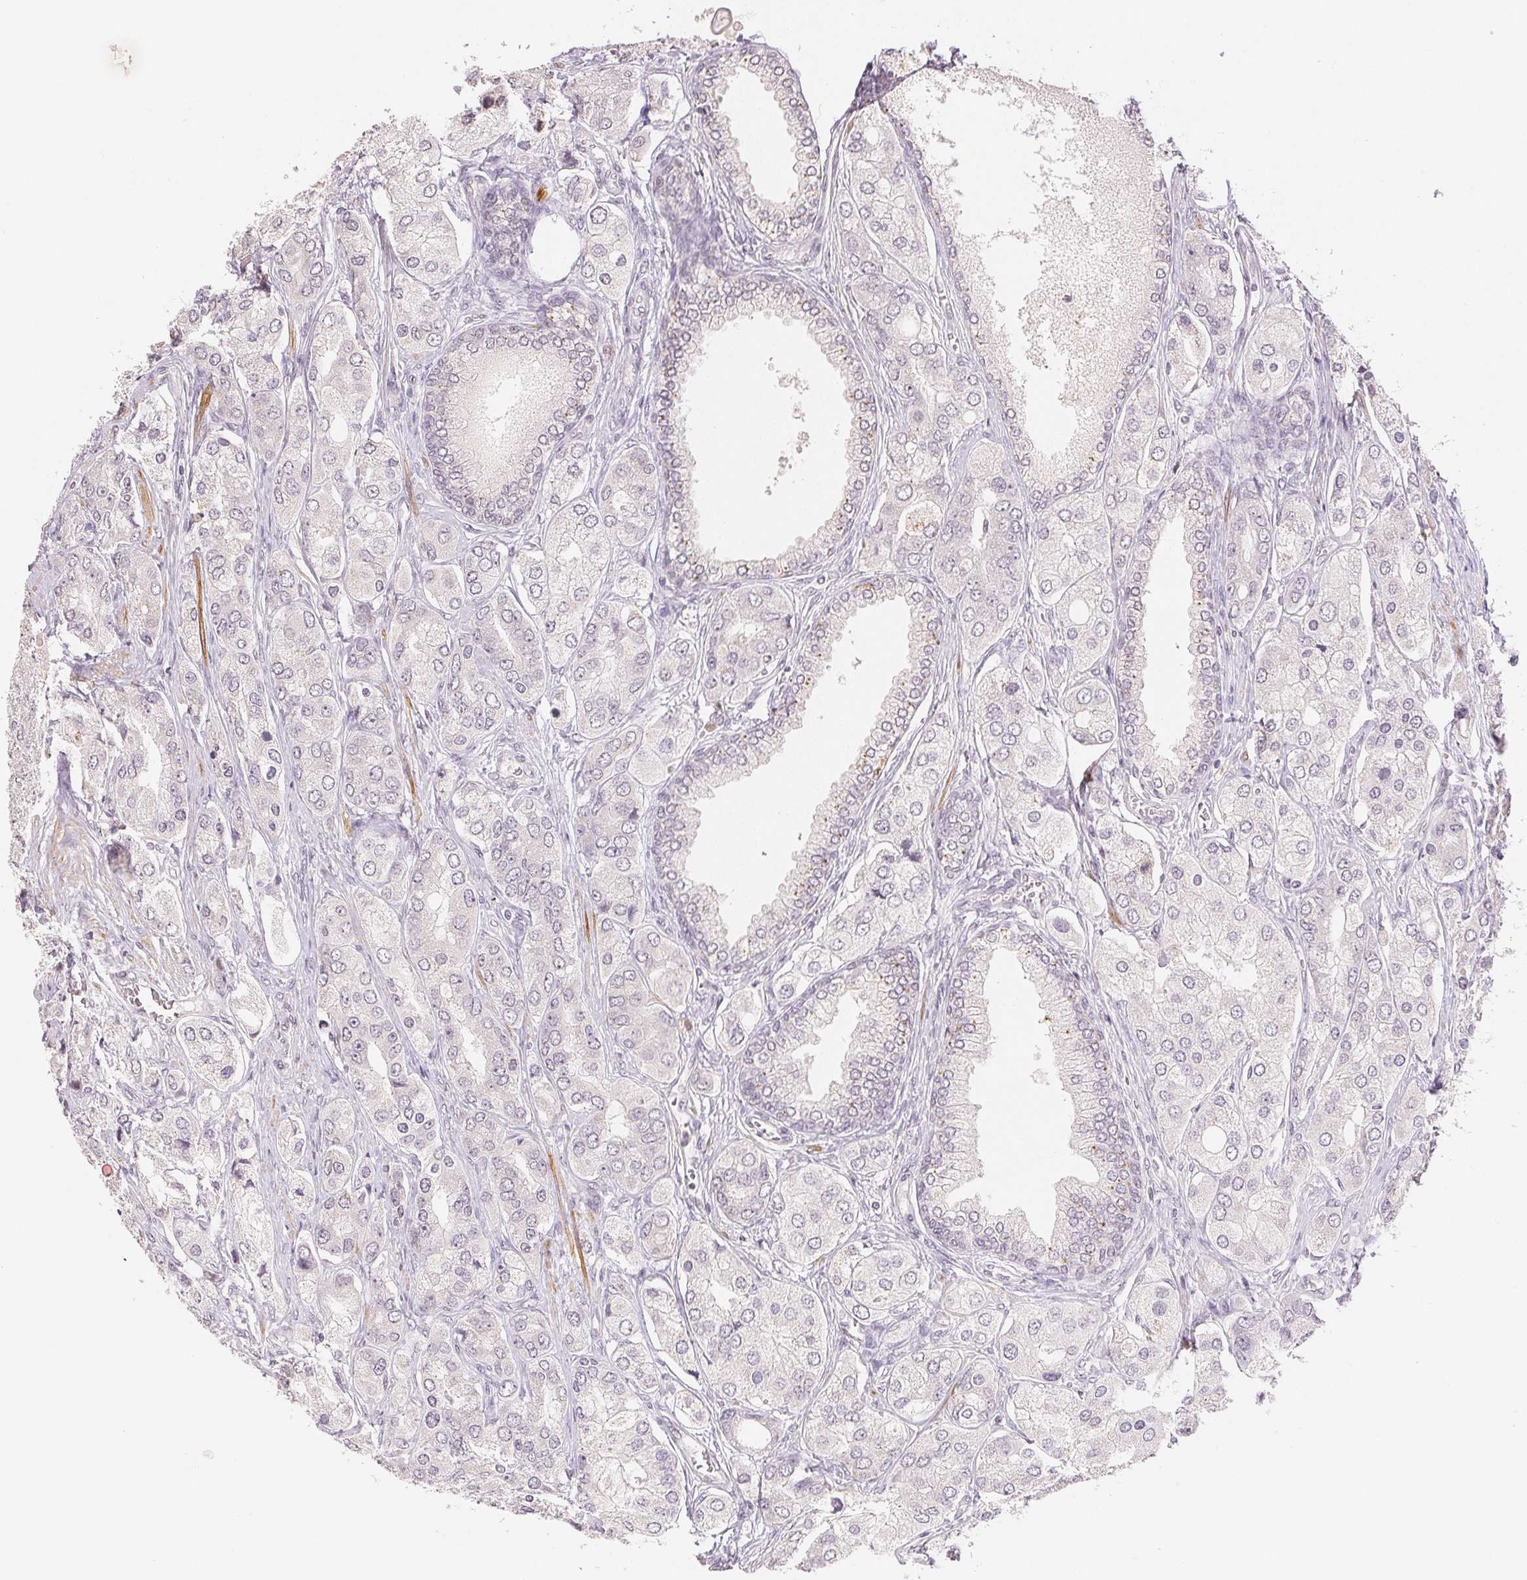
{"staining": {"intensity": "weak", "quantity": "<25%", "location": "cytoplasmic/membranous"}, "tissue": "prostate cancer", "cell_type": "Tumor cells", "image_type": "cancer", "snomed": [{"axis": "morphology", "description": "Adenocarcinoma, Low grade"}, {"axis": "topography", "description": "Prostate"}], "caption": "Prostate low-grade adenocarcinoma was stained to show a protein in brown. There is no significant staining in tumor cells. (Brightfield microscopy of DAB (3,3'-diaminobenzidine) immunohistochemistry (IHC) at high magnification).", "gene": "SMTN", "patient": {"sex": "male", "age": 69}}